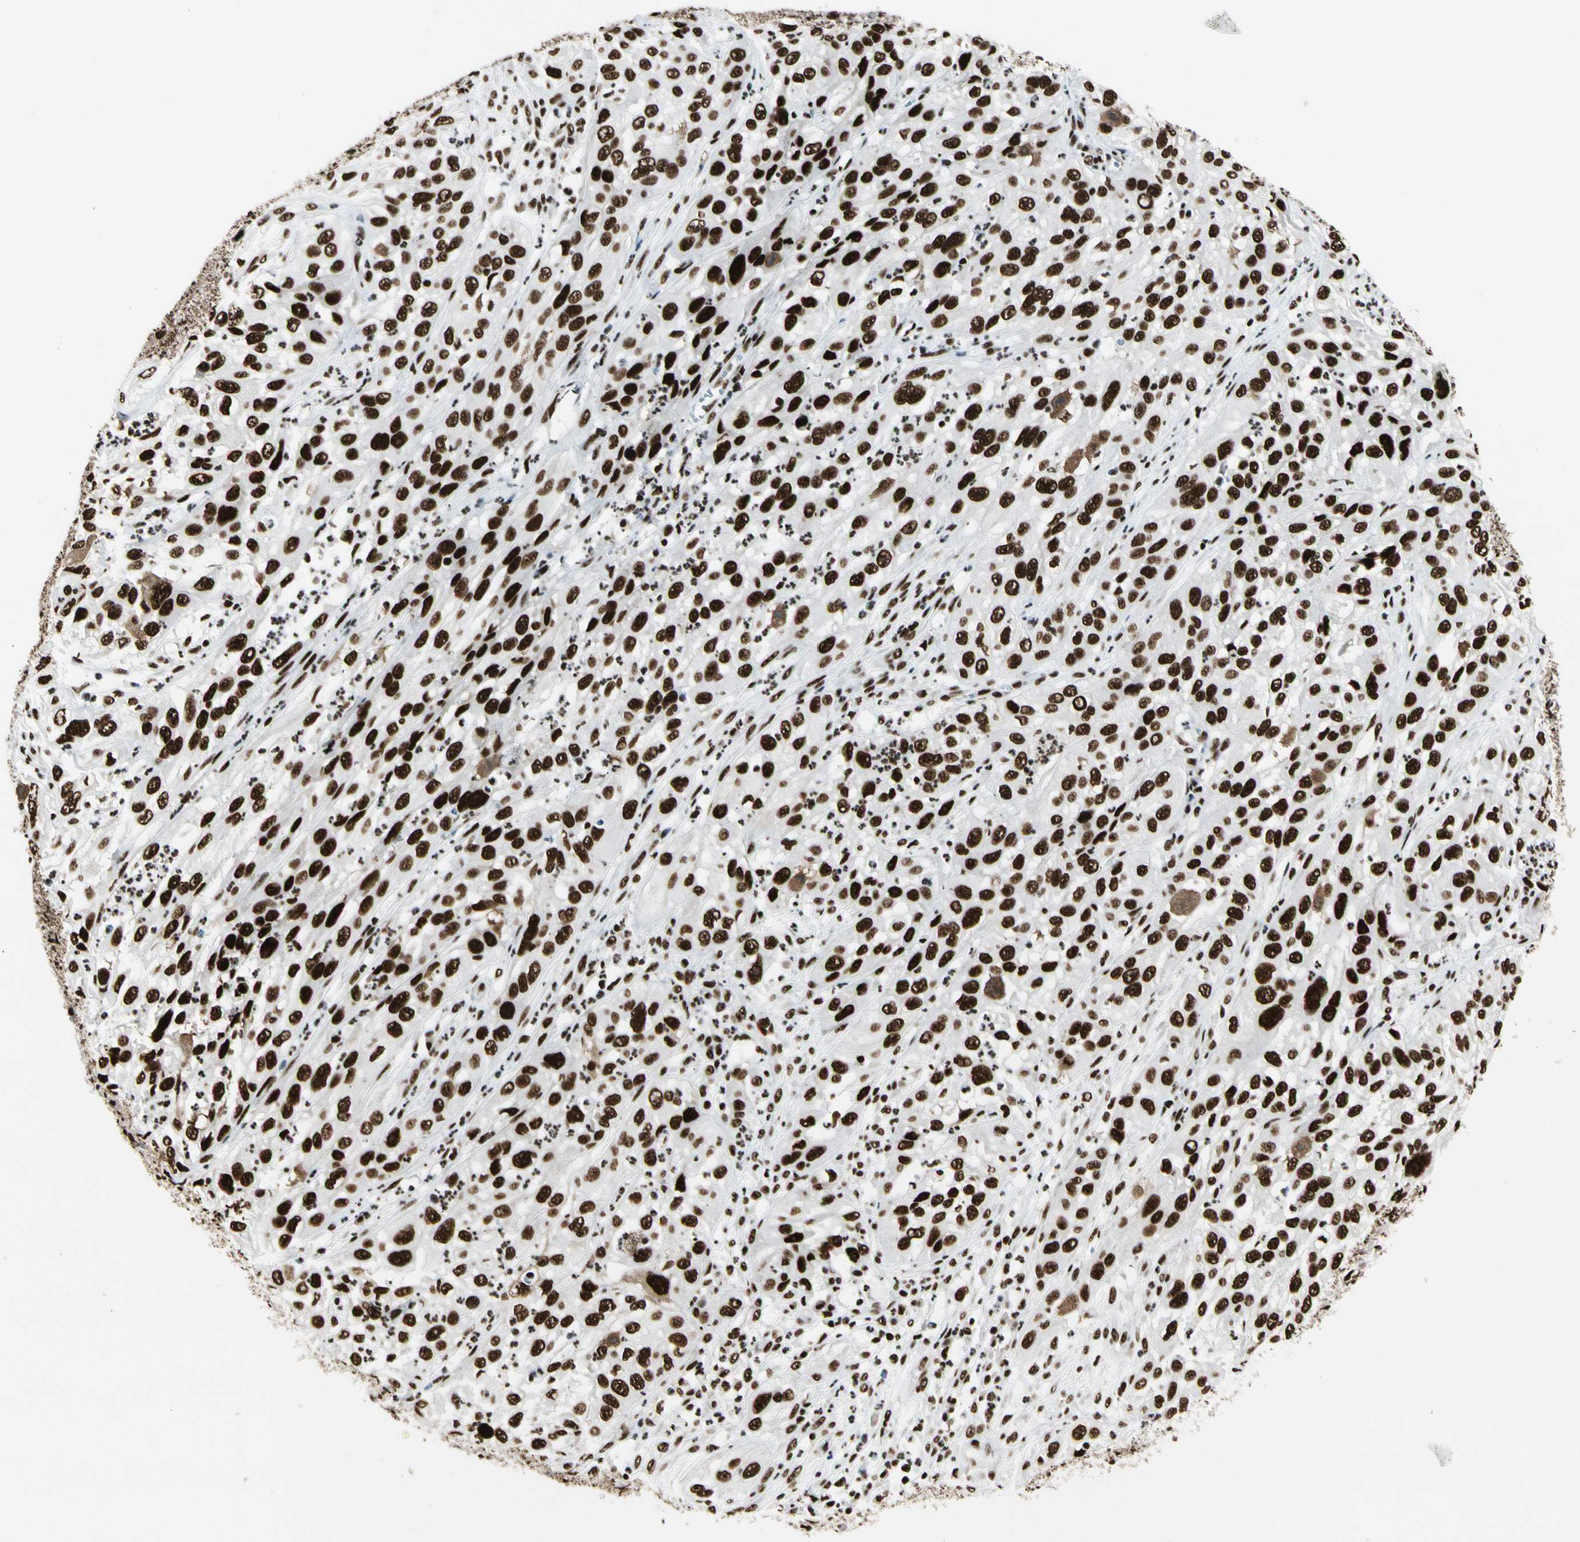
{"staining": {"intensity": "strong", "quantity": ">75%", "location": "nuclear"}, "tissue": "cervical cancer", "cell_type": "Tumor cells", "image_type": "cancer", "snomed": [{"axis": "morphology", "description": "Squamous cell carcinoma, NOS"}, {"axis": "topography", "description": "Cervix"}], "caption": "High-magnification brightfield microscopy of cervical cancer stained with DAB (3,3'-diaminobenzidine) (brown) and counterstained with hematoxylin (blue). tumor cells exhibit strong nuclear positivity is seen in approximately>75% of cells. The staining was performed using DAB (3,3'-diaminobenzidine), with brown indicating positive protein expression. Nuclei are stained blue with hematoxylin.", "gene": "CCAR1", "patient": {"sex": "female", "age": 32}}